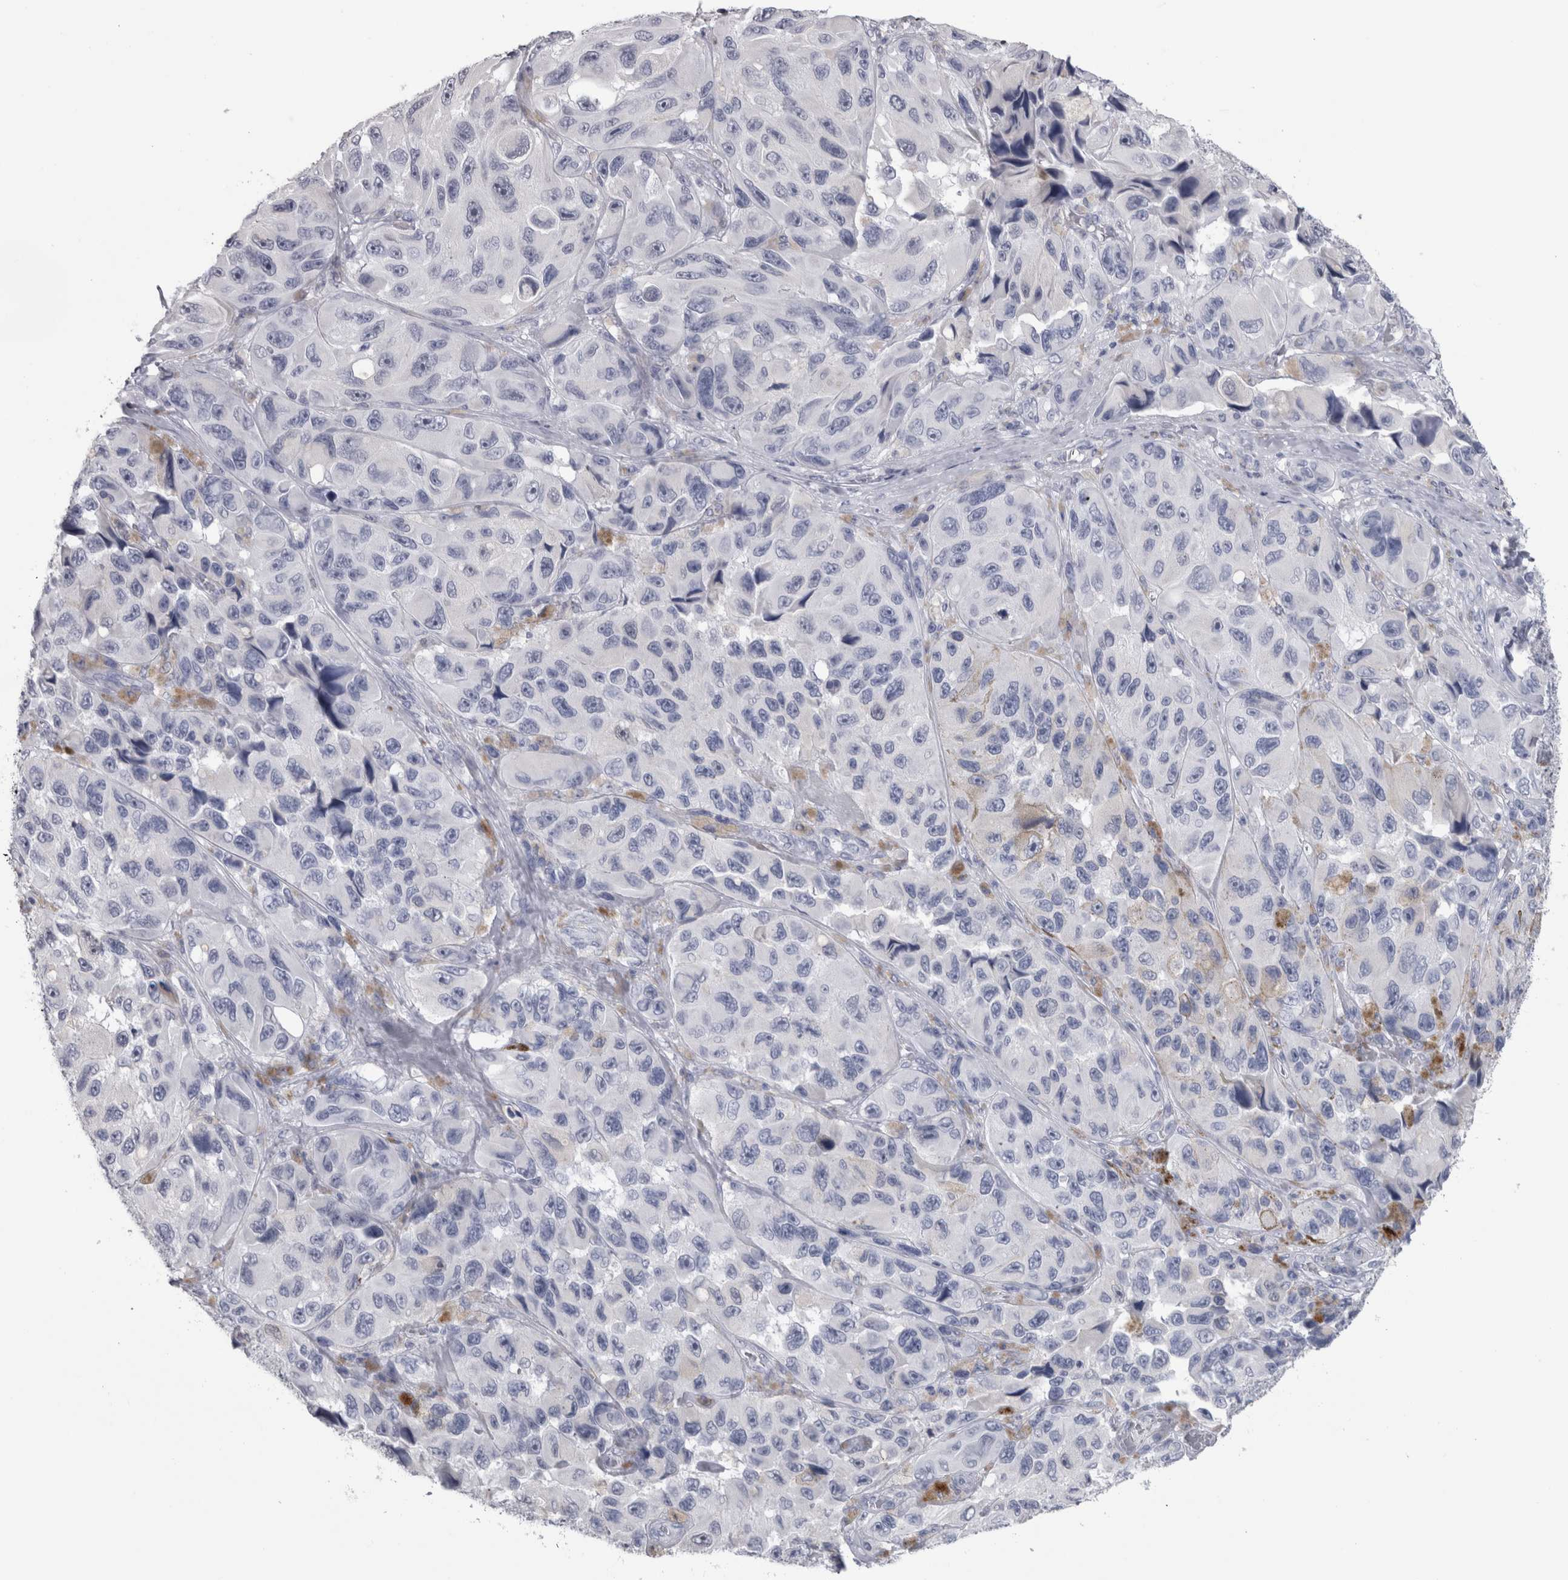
{"staining": {"intensity": "negative", "quantity": "none", "location": "none"}, "tissue": "melanoma", "cell_type": "Tumor cells", "image_type": "cancer", "snomed": [{"axis": "morphology", "description": "Malignant melanoma, NOS"}, {"axis": "topography", "description": "Skin"}], "caption": "There is no significant staining in tumor cells of malignant melanoma.", "gene": "PTH", "patient": {"sex": "female", "age": 73}}